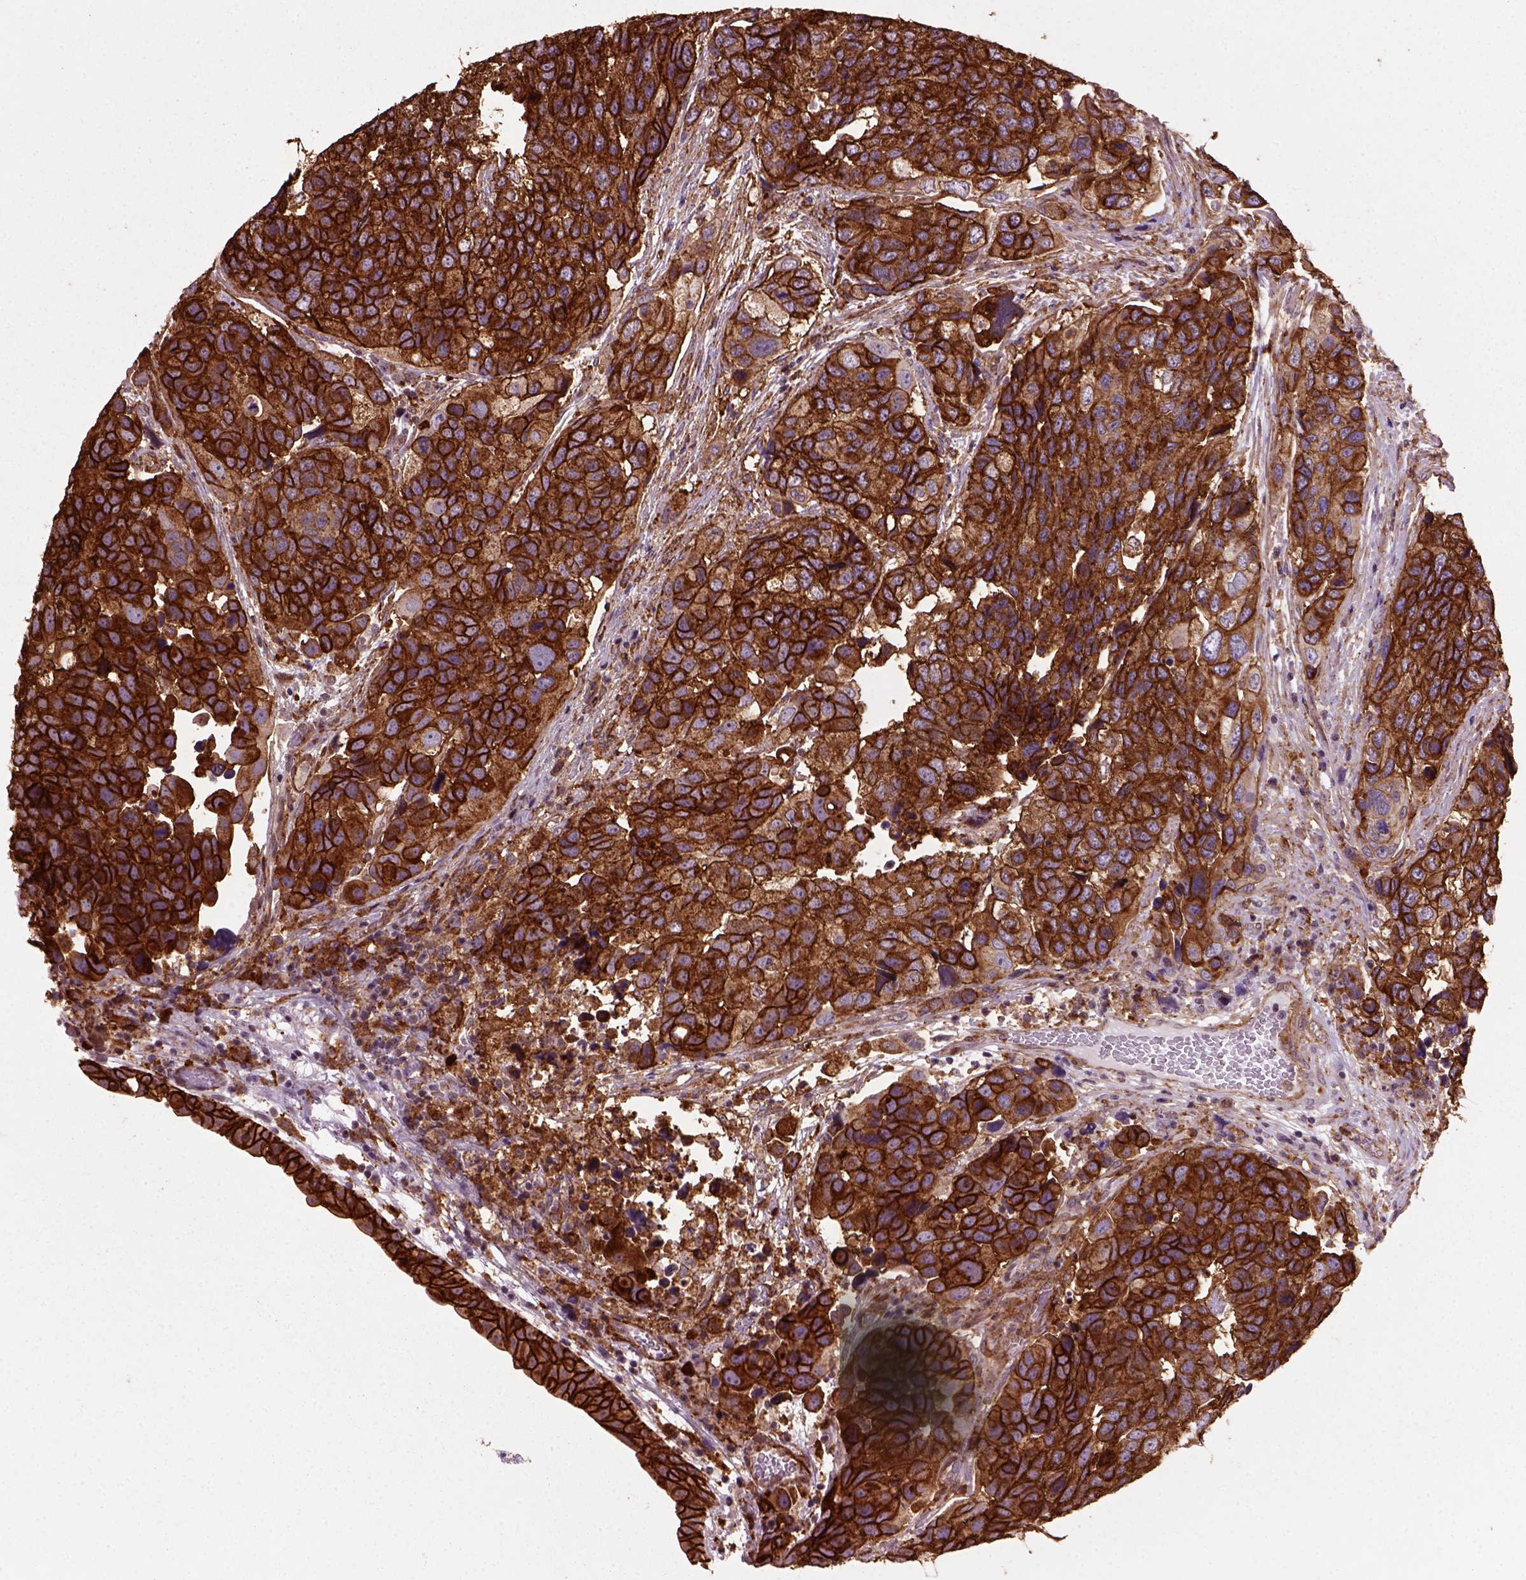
{"staining": {"intensity": "strong", "quantity": ">75%", "location": "cytoplasmic/membranous"}, "tissue": "urothelial cancer", "cell_type": "Tumor cells", "image_type": "cancer", "snomed": [{"axis": "morphology", "description": "Urothelial carcinoma, High grade"}, {"axis": "topography", "description": "Urinary bladder"}], "caption": "Immunohistochemical staining of human urothelial cancer exhibits high levels of strong cytoplasmic/membranous expression in about >75% of tumor cells. The staining was performed using DAB (3,3'-diaminobenzidine) to visualize the protein expression in brown, while the nuclei were stained in blue with hematoxylin (Magnification: 20x).", "gene": "MARCKS", "patient": {"sex": "male", "age": 60}}